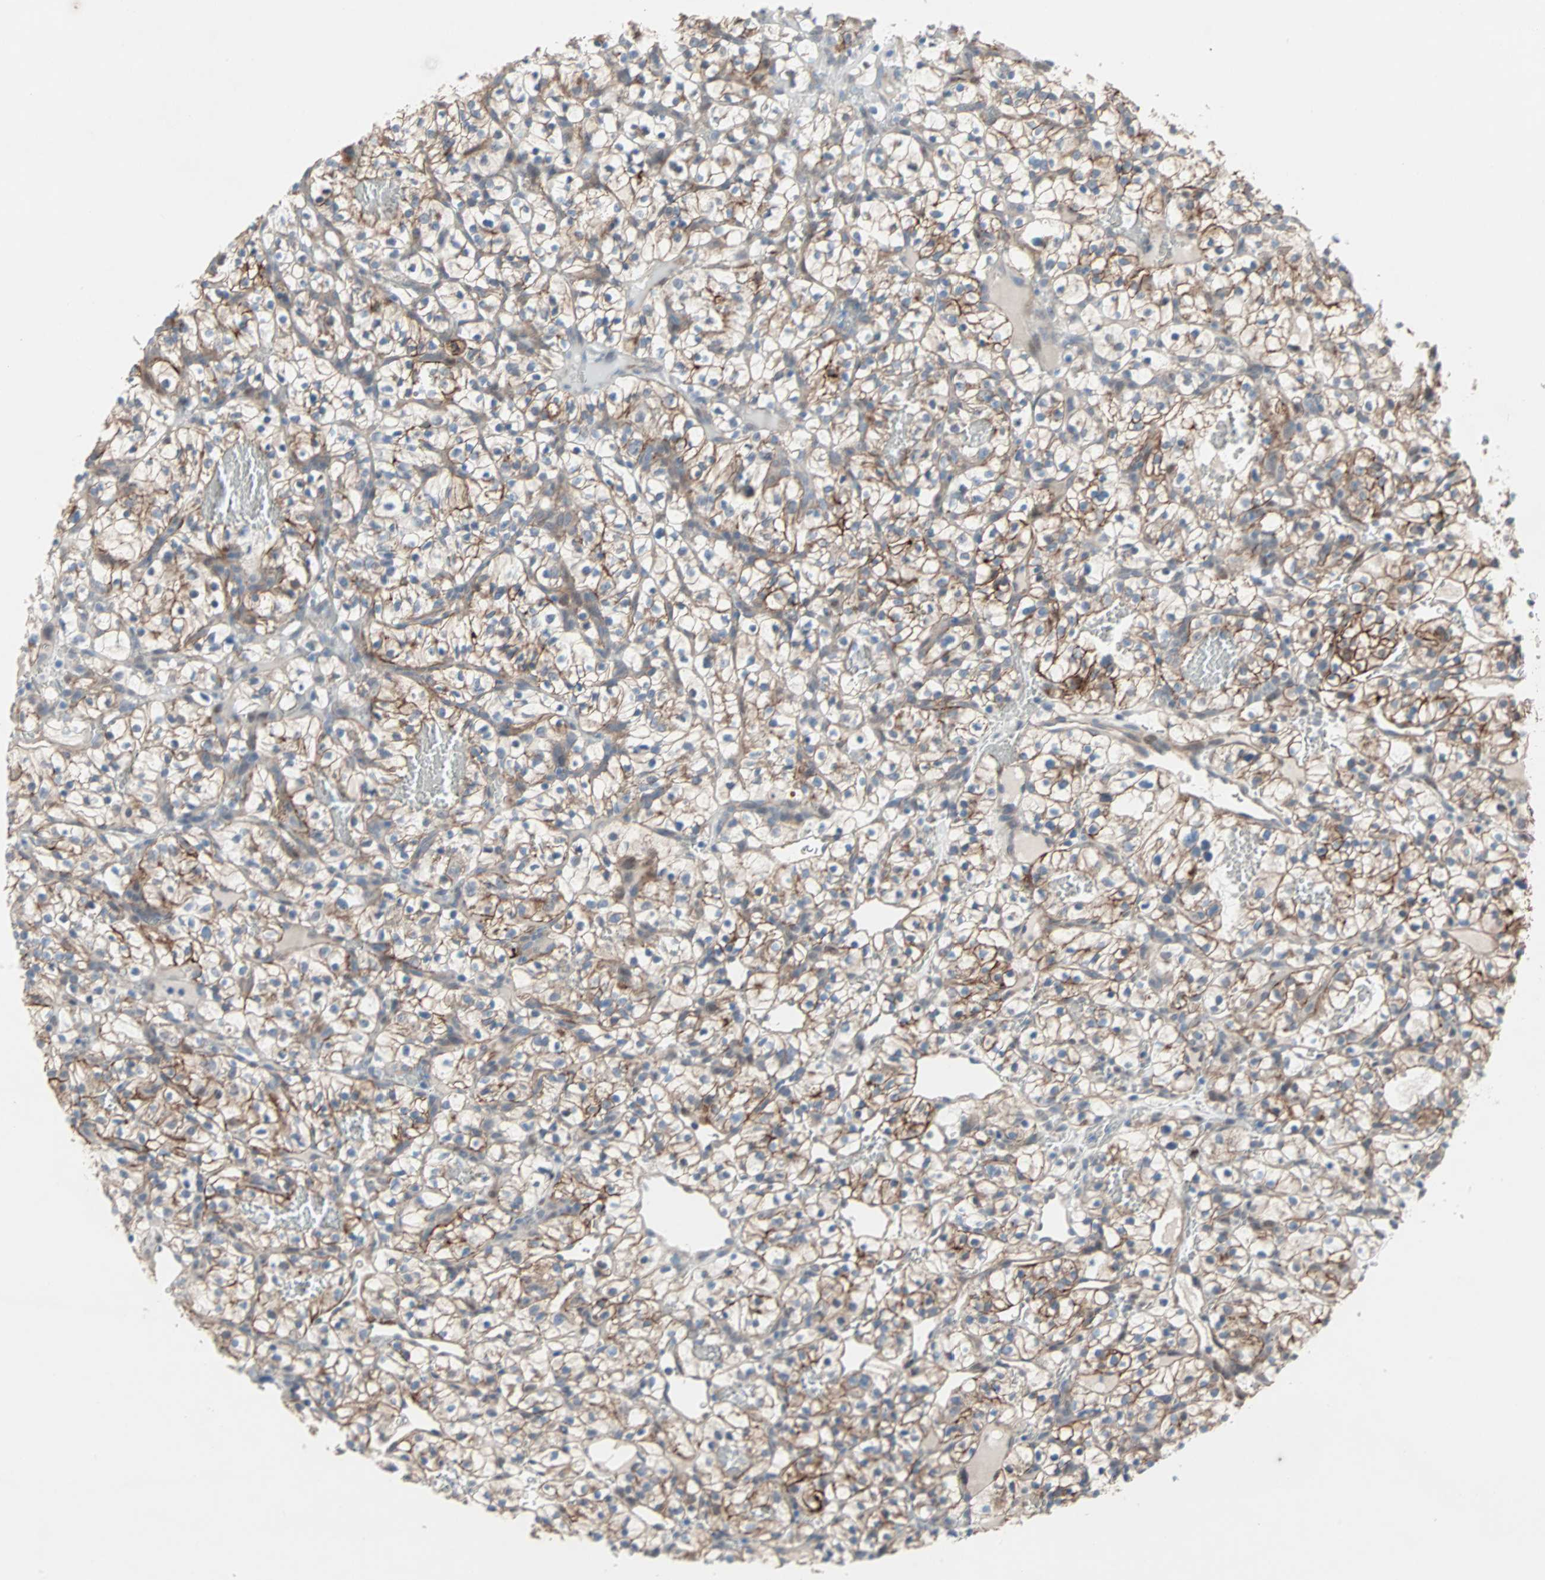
{"staining": {"intensity": "strong", "quantity": "25%-75%", "location": "cytoplasmic/membranous"}, "tissue": "renal cancer", "cell_type": "Tumor cells", "image_type": "cancer", "snomed": [{"axis": "morphology", "description": "Adenocarcinoma, NOS"}, {"axis": "topography", "description": "Kidney"}], "caption": "Renal cancer was stained to show a protein in brown. There is high levels of strong cytoplasmic/membranous staining in approximately 25%-75% of tumor cells. Using DAB (3,3'-diaminobenzidine) (brown) and hematoxylin (blue) stains, captured at high magnification using brightfield microscopy.", "gene": "CAND2", "patient": {"sex": "female", "age": 57}}